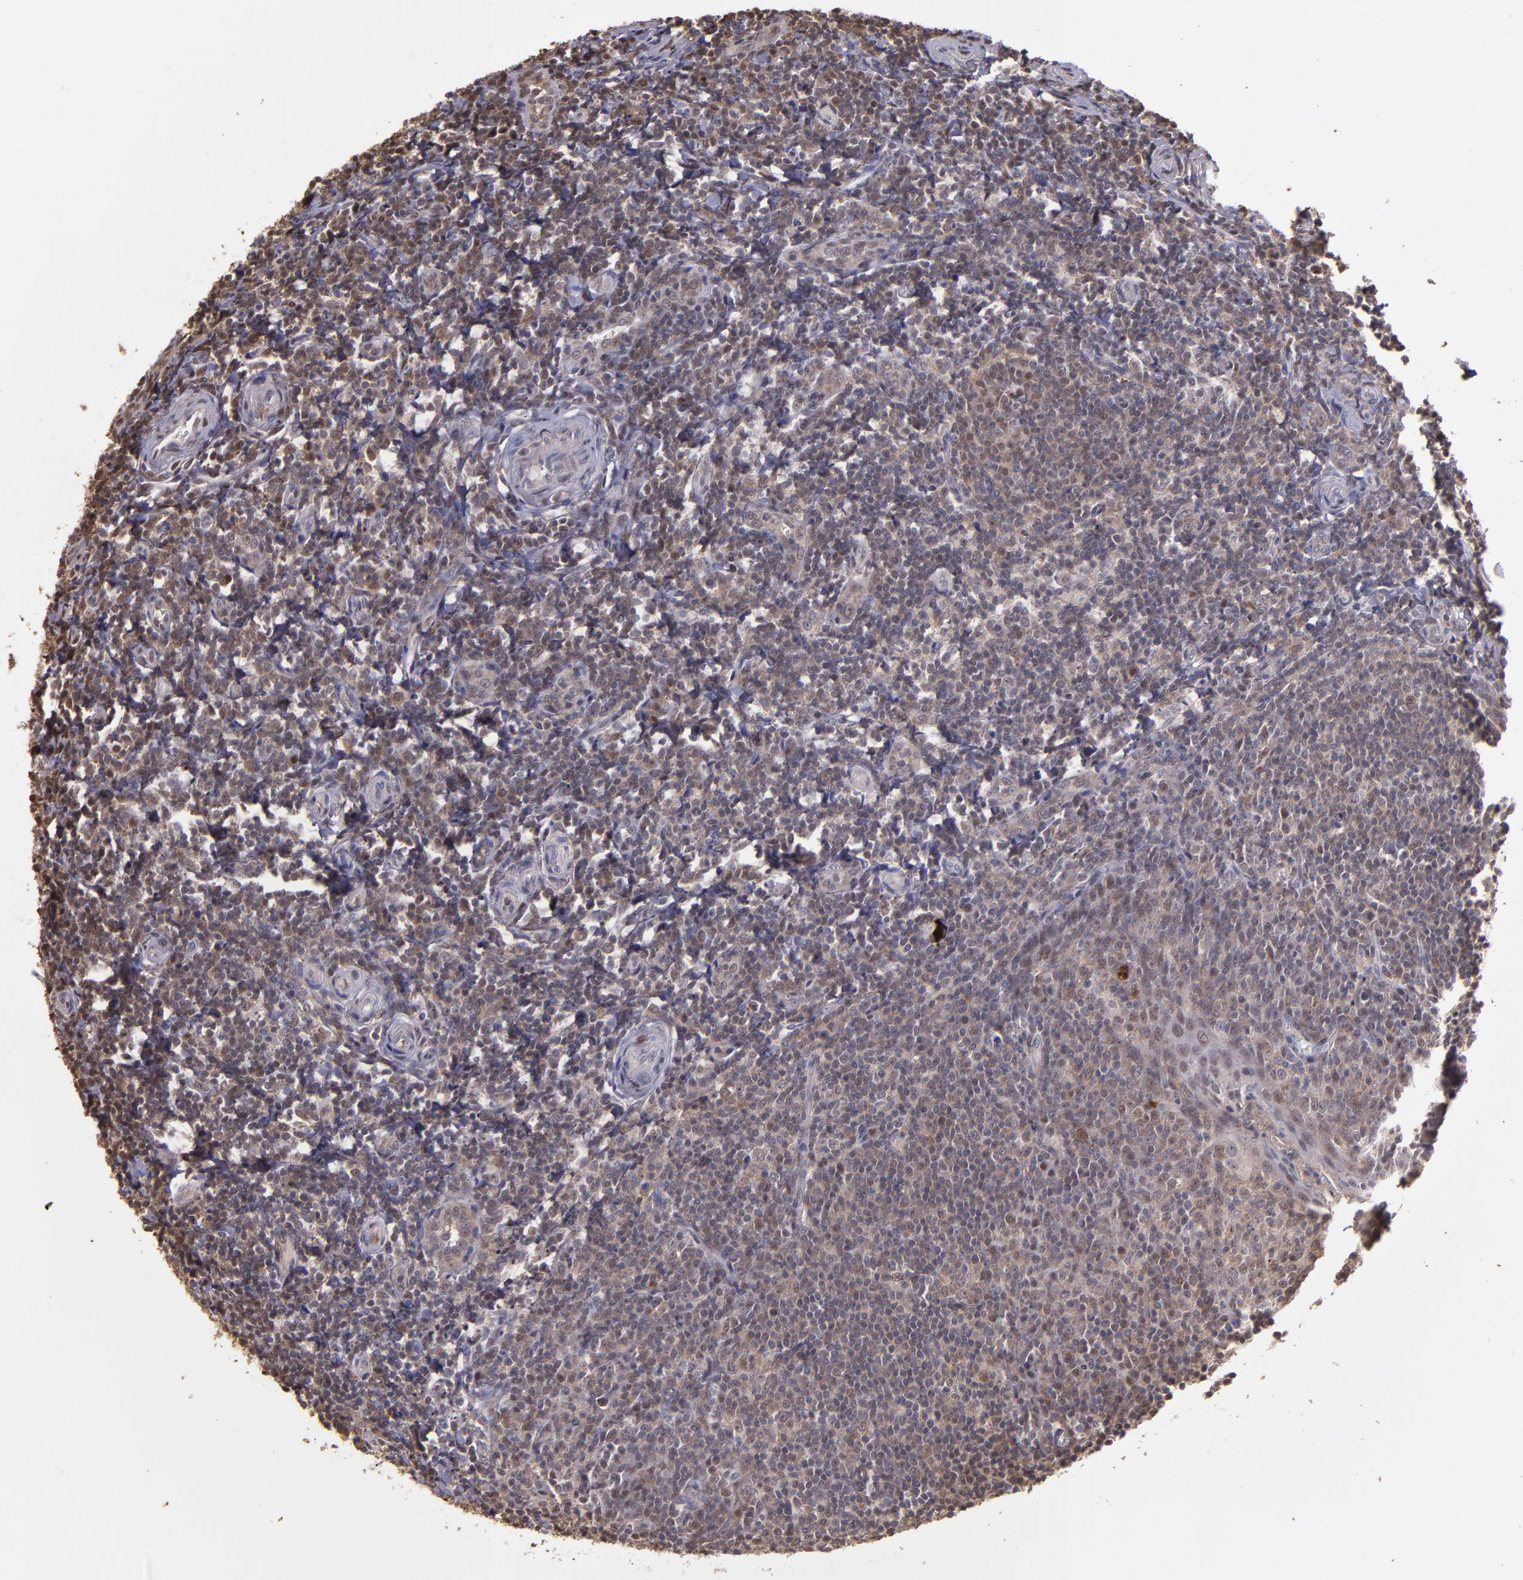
{"staining": {"intensity": "weak", "quantity": "25%-75%", "location": "cytoplasmic/membranous"}, "tissue": "tonsil", "cell_type": "Germinal center cells", "image_type": "normal", "snomed": [{"axis": "morphology", "description": "Normal tissue, NOS"}, {"axis": "topography", "description": "Tonsil"}], "caption": "This histopathology image displays immunohistochemistry (IHC) staining of normal tonsil, with low weak cytoplasmic/membranous positivity in about 25%-75% of germinal center cells.", "gene": "SERPINF2", "patient": {"sex": "male", "age": 20}}